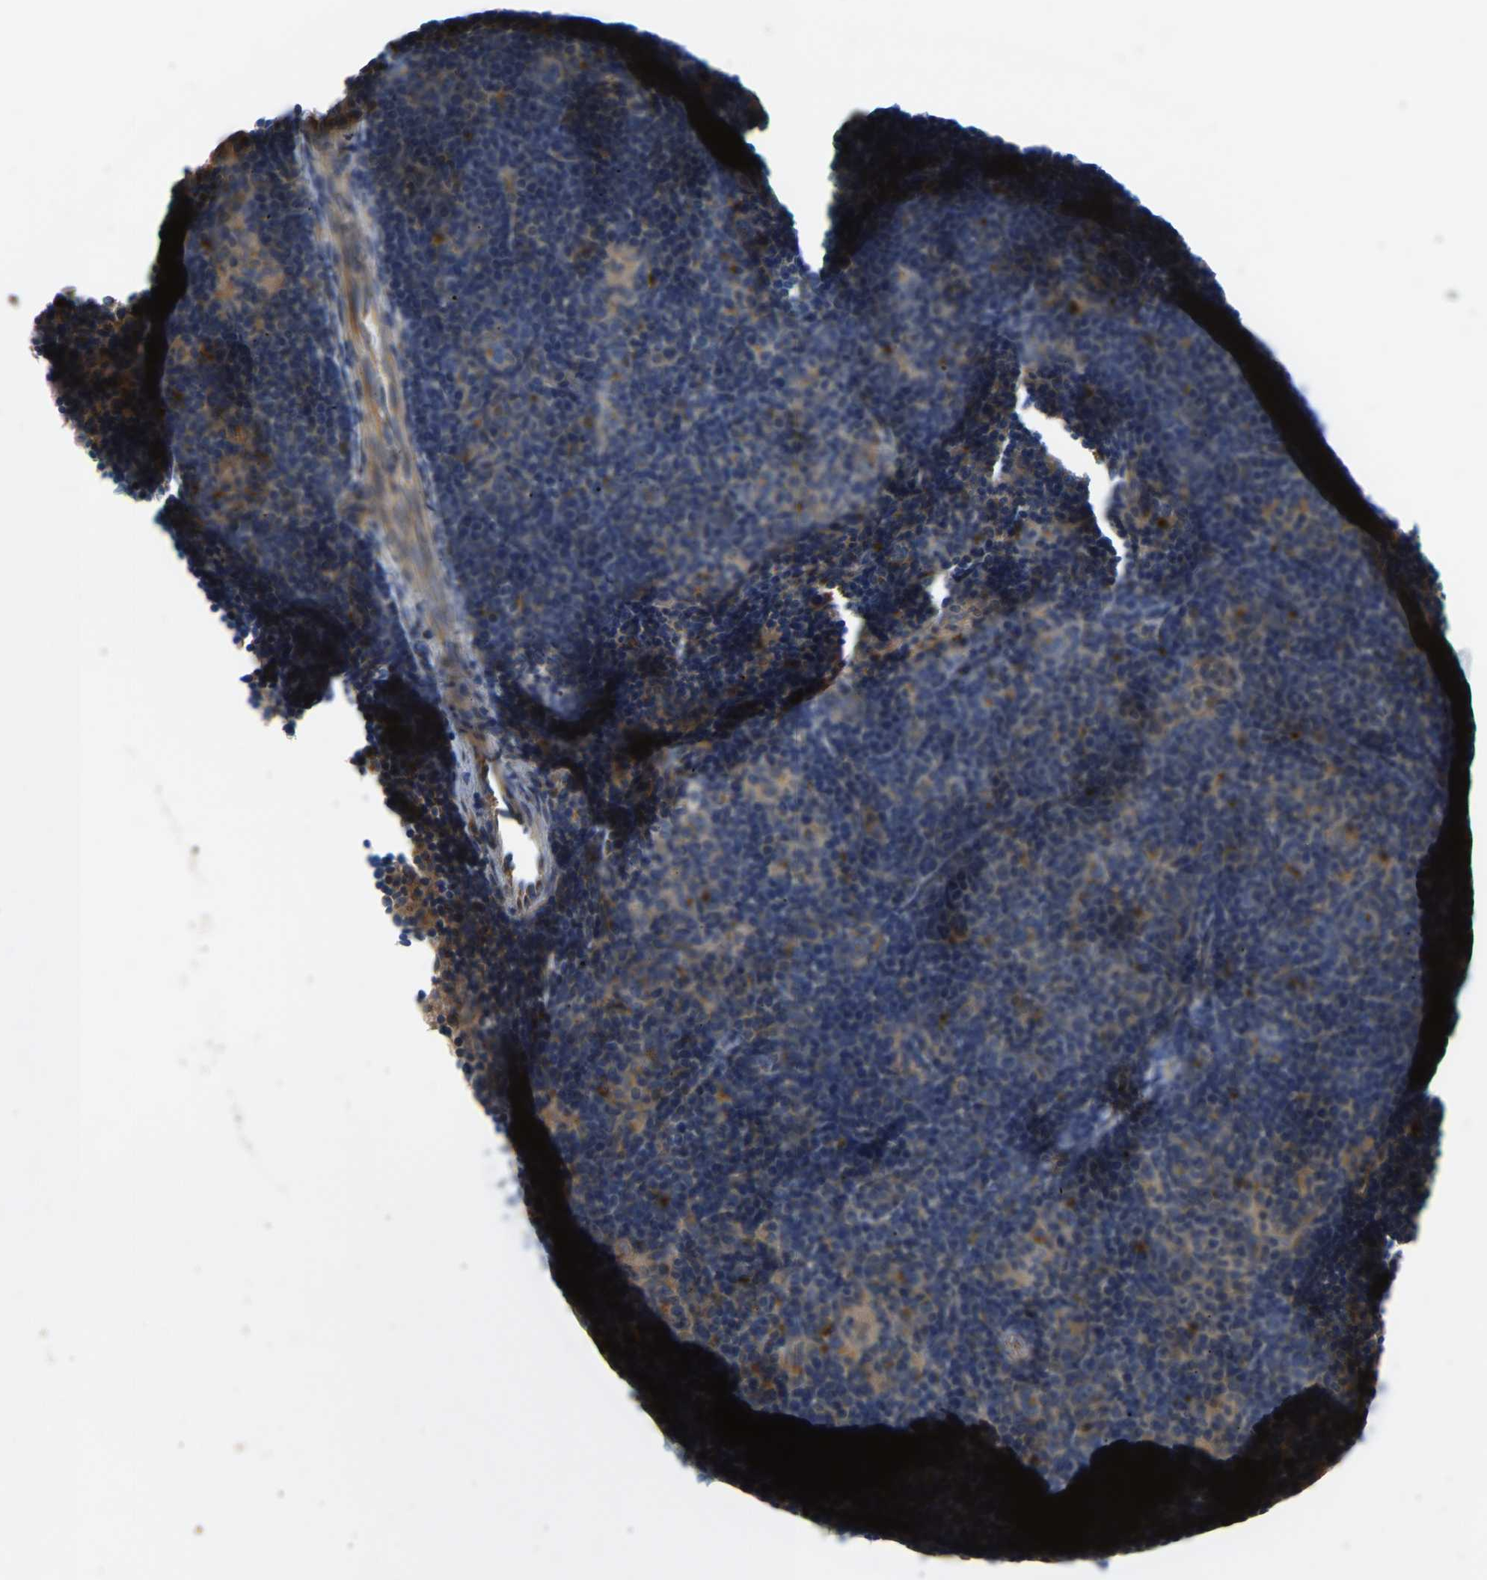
{"staining": {"intensity": "weak", "quantity": "25%-75%", "location": "cytoplasmic/membranous"}, "tissue": "lymphoma", "cell_type": "Tumor cells", "image_type": "cancer", "snomed": [{"axis": "morphology", "description": "Hodgkin's disease, NOS"}, {"axis": "topography", "description": "Lymph node"}], "caption": "Immunohistochemistry (IHC) staining of Hodgkin's disease, which demonstrates low levels of weak cytoplasmic/membranous expression in about 25%-75% of tumor cells indicating weak cytoplasmic/membranous protein staining. The staining was performed using DAB (3,3'-diaminobenzidine) (brown) for protein detection and nuclei were counterstained in hematoxylin (blue).", "gene": "RGP1", "patient": {"sex": "female", "age": 57}}